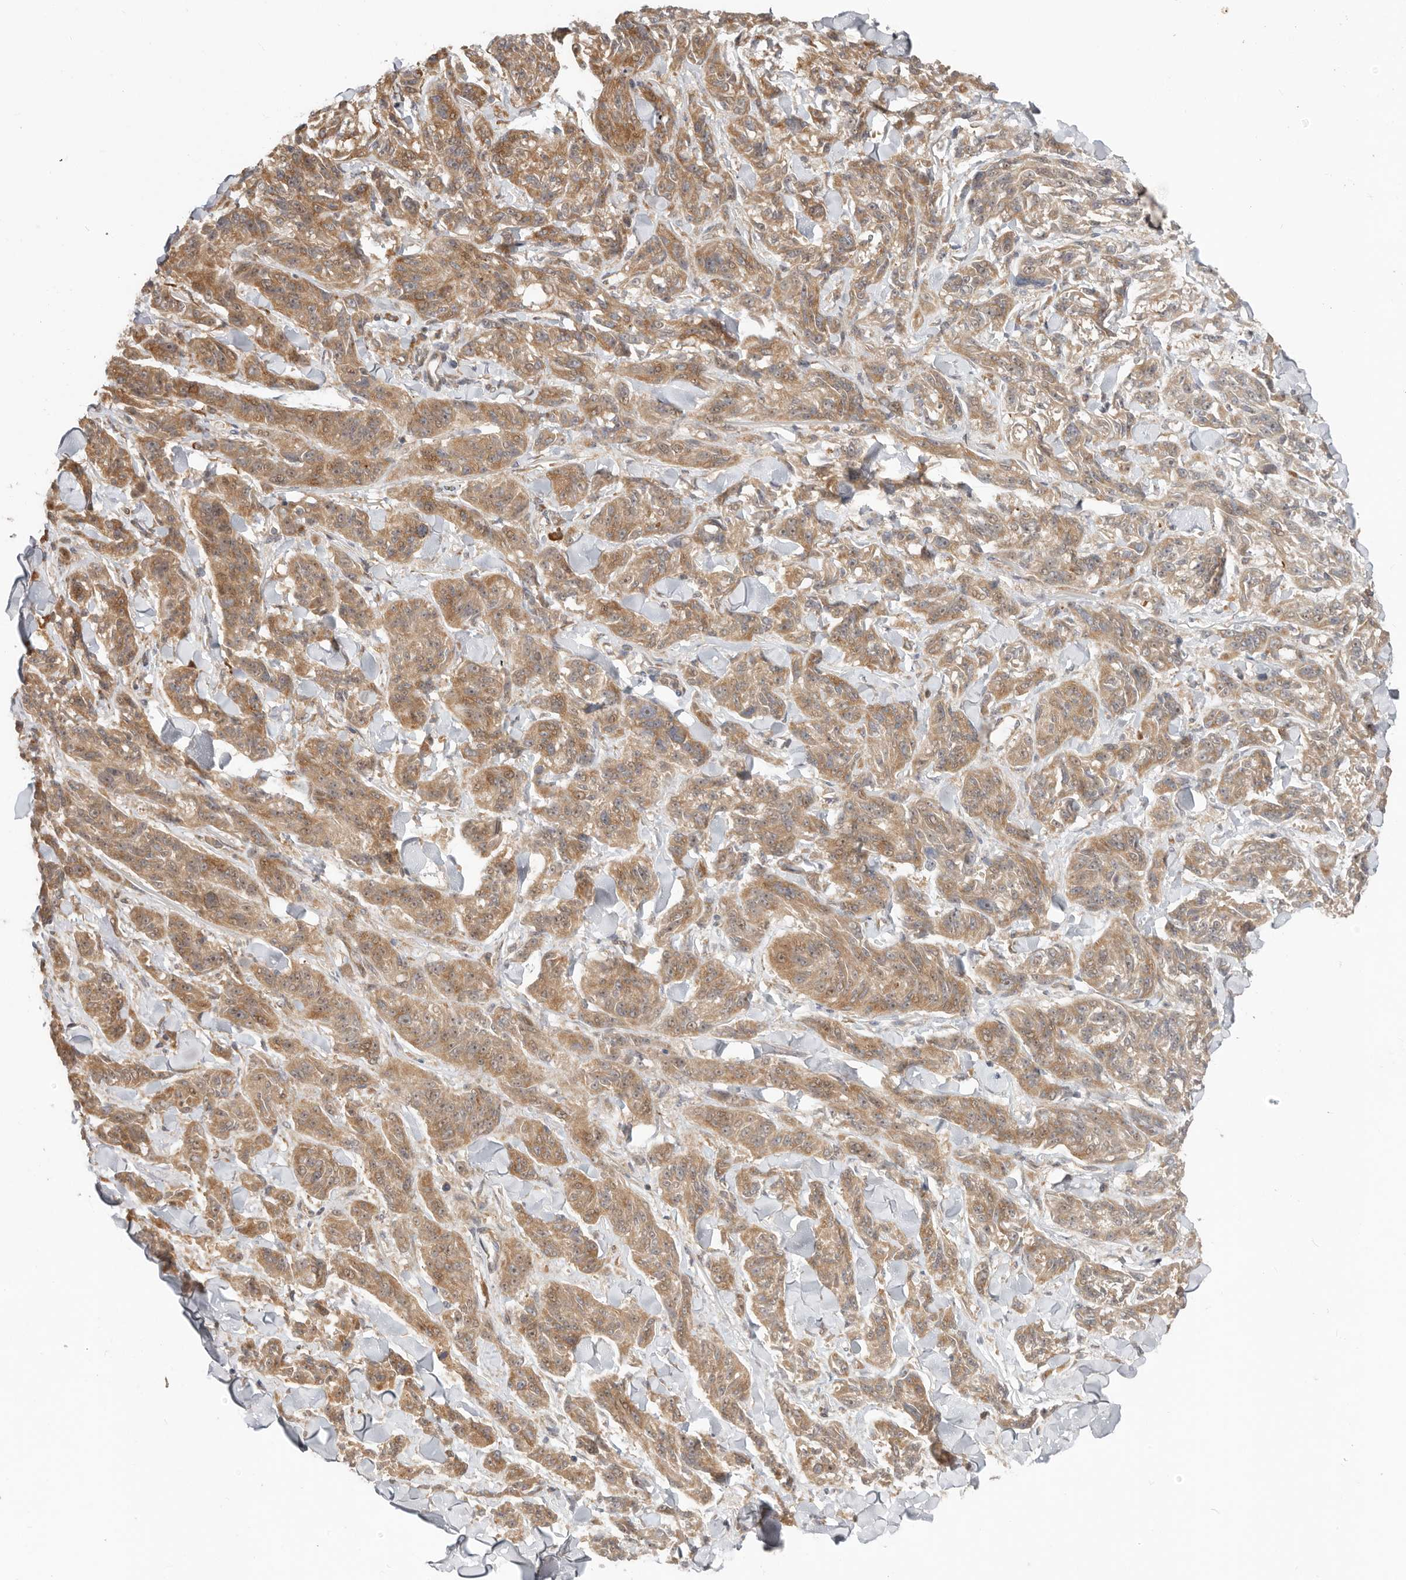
{"staining": {"intensity": "moderate", "quantity": ">75%", "location": "cytoplasmic/membranous"}, "tissue": "melanoma", "cell_type": "Tumor cells", "image_type": "cancer", "snomed": [{"axis": "morphology", "description": "Malignant melanoma, NOS"}, {"axis": "topography", "description": "Skin"}], "caption": "Malignant melanoma stained with a protein marker exhibits moderate staining in tumor cells.", "gene": "MTFR2", "patient": {"sex": "male", "age": 53}}